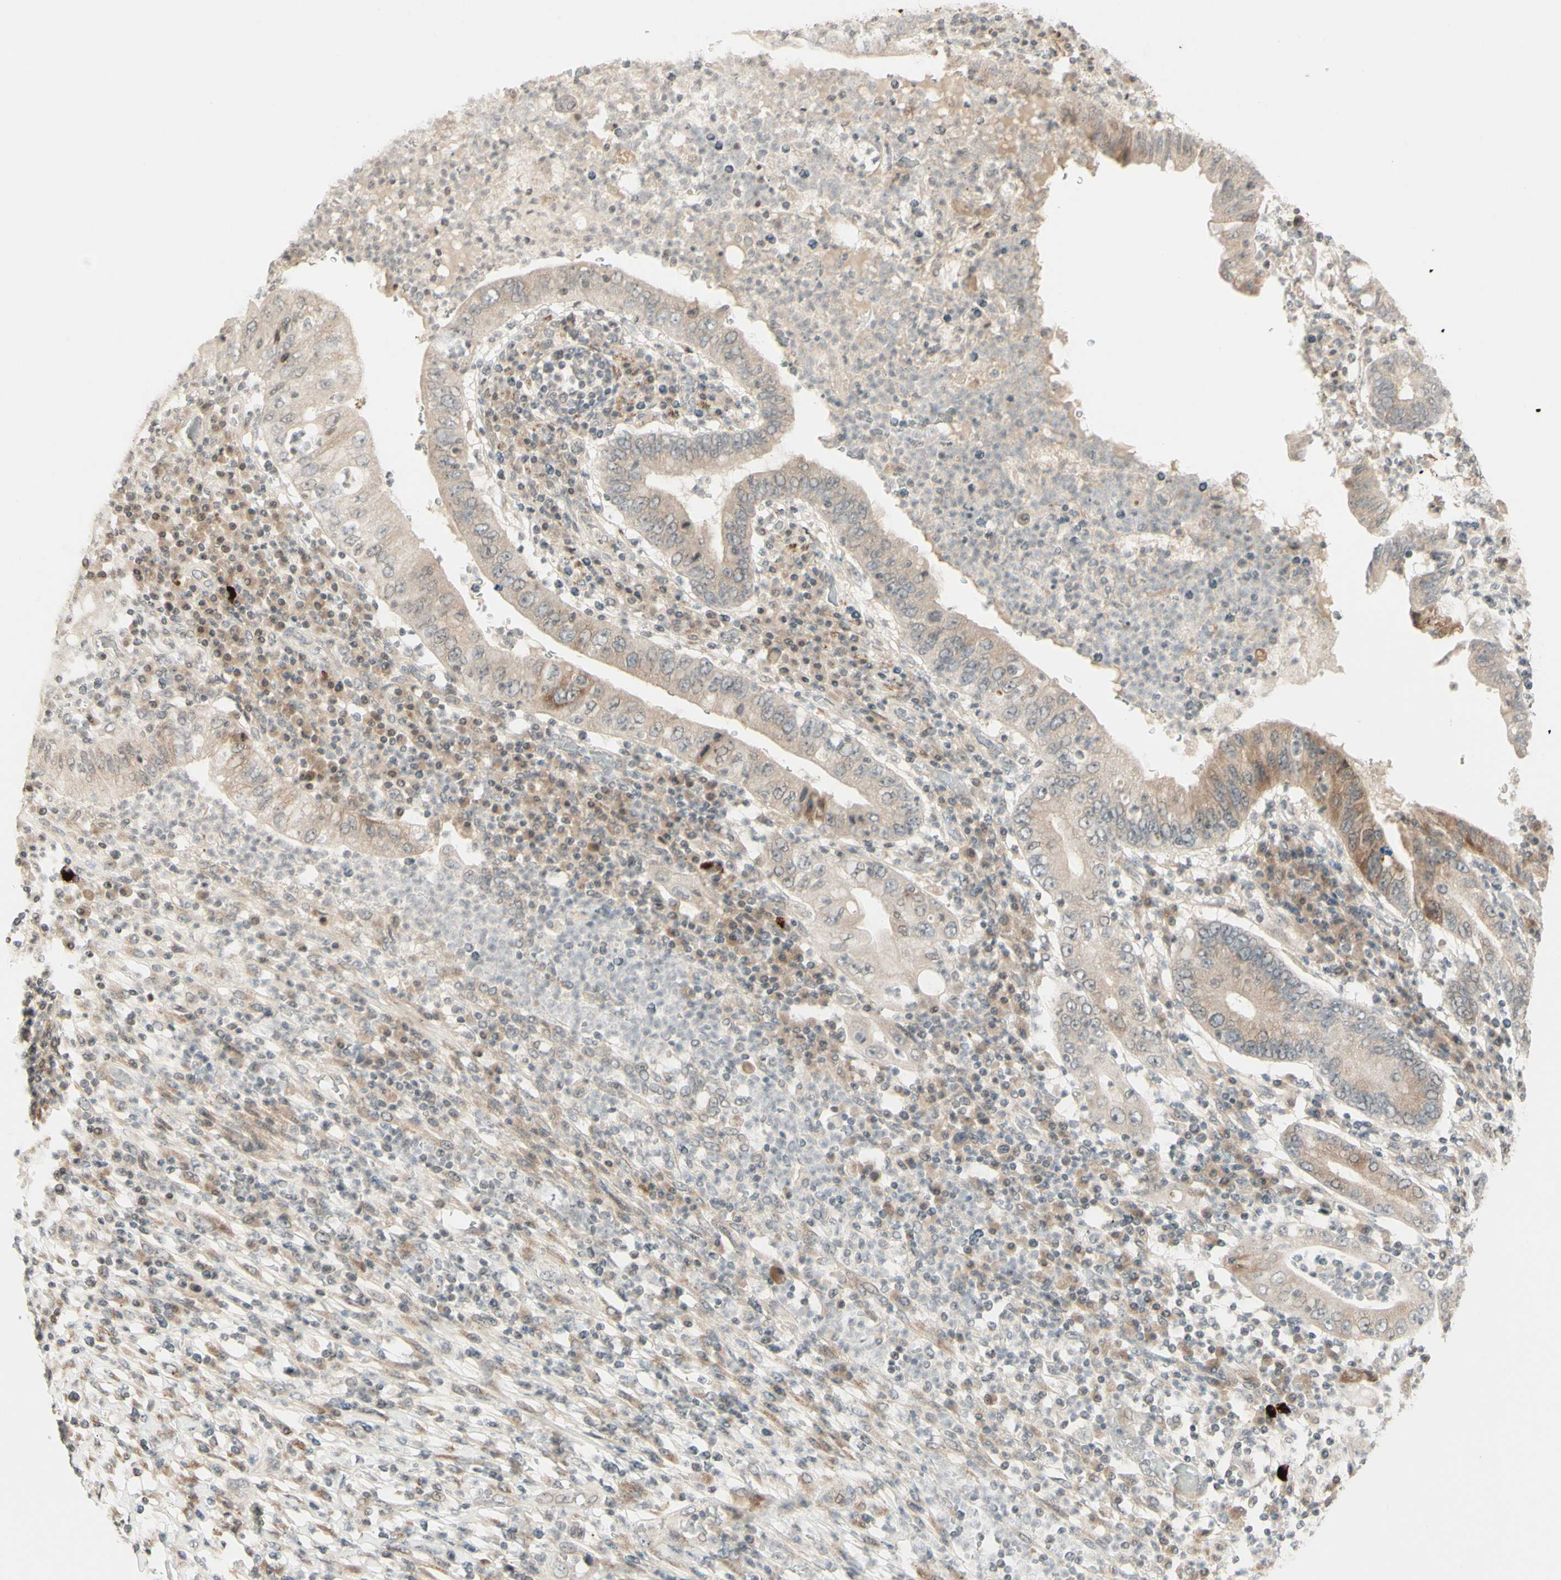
{"staining": {"intensity": "weak", "quantity": ">75%", "location": "cytoplasmic/membranous"}, "tissue": "stomach cancer", "cell_type": "Tumor cells", "image_type": "cancer", "snomed": [{"axis": "morphology", "description": "Normal tissue, NOS"}, {"axis": "morphology", "description": "Adenocarcinoma, NOS"}, {"axis": "topography", "description": "Esophagus"}, {"axis": "topography", "description": "Stomach, upper"}, {"axis": "topography", "description": "Peripheral nerve tissue"}], "caption": "An image of stomach cancer (adenocarcinoma) stained for a protein reveals weak cytoplasmic/membranous brown staining in tumor cells. The protein of interest is stained brown, and the nuclei are stained in blue (DAB (3,3'-diaminobenzidine) IHC with brightfield microscopy, high magnification).", "gene": "ZW10", "patient": {"sex": "male", "age": 62}}